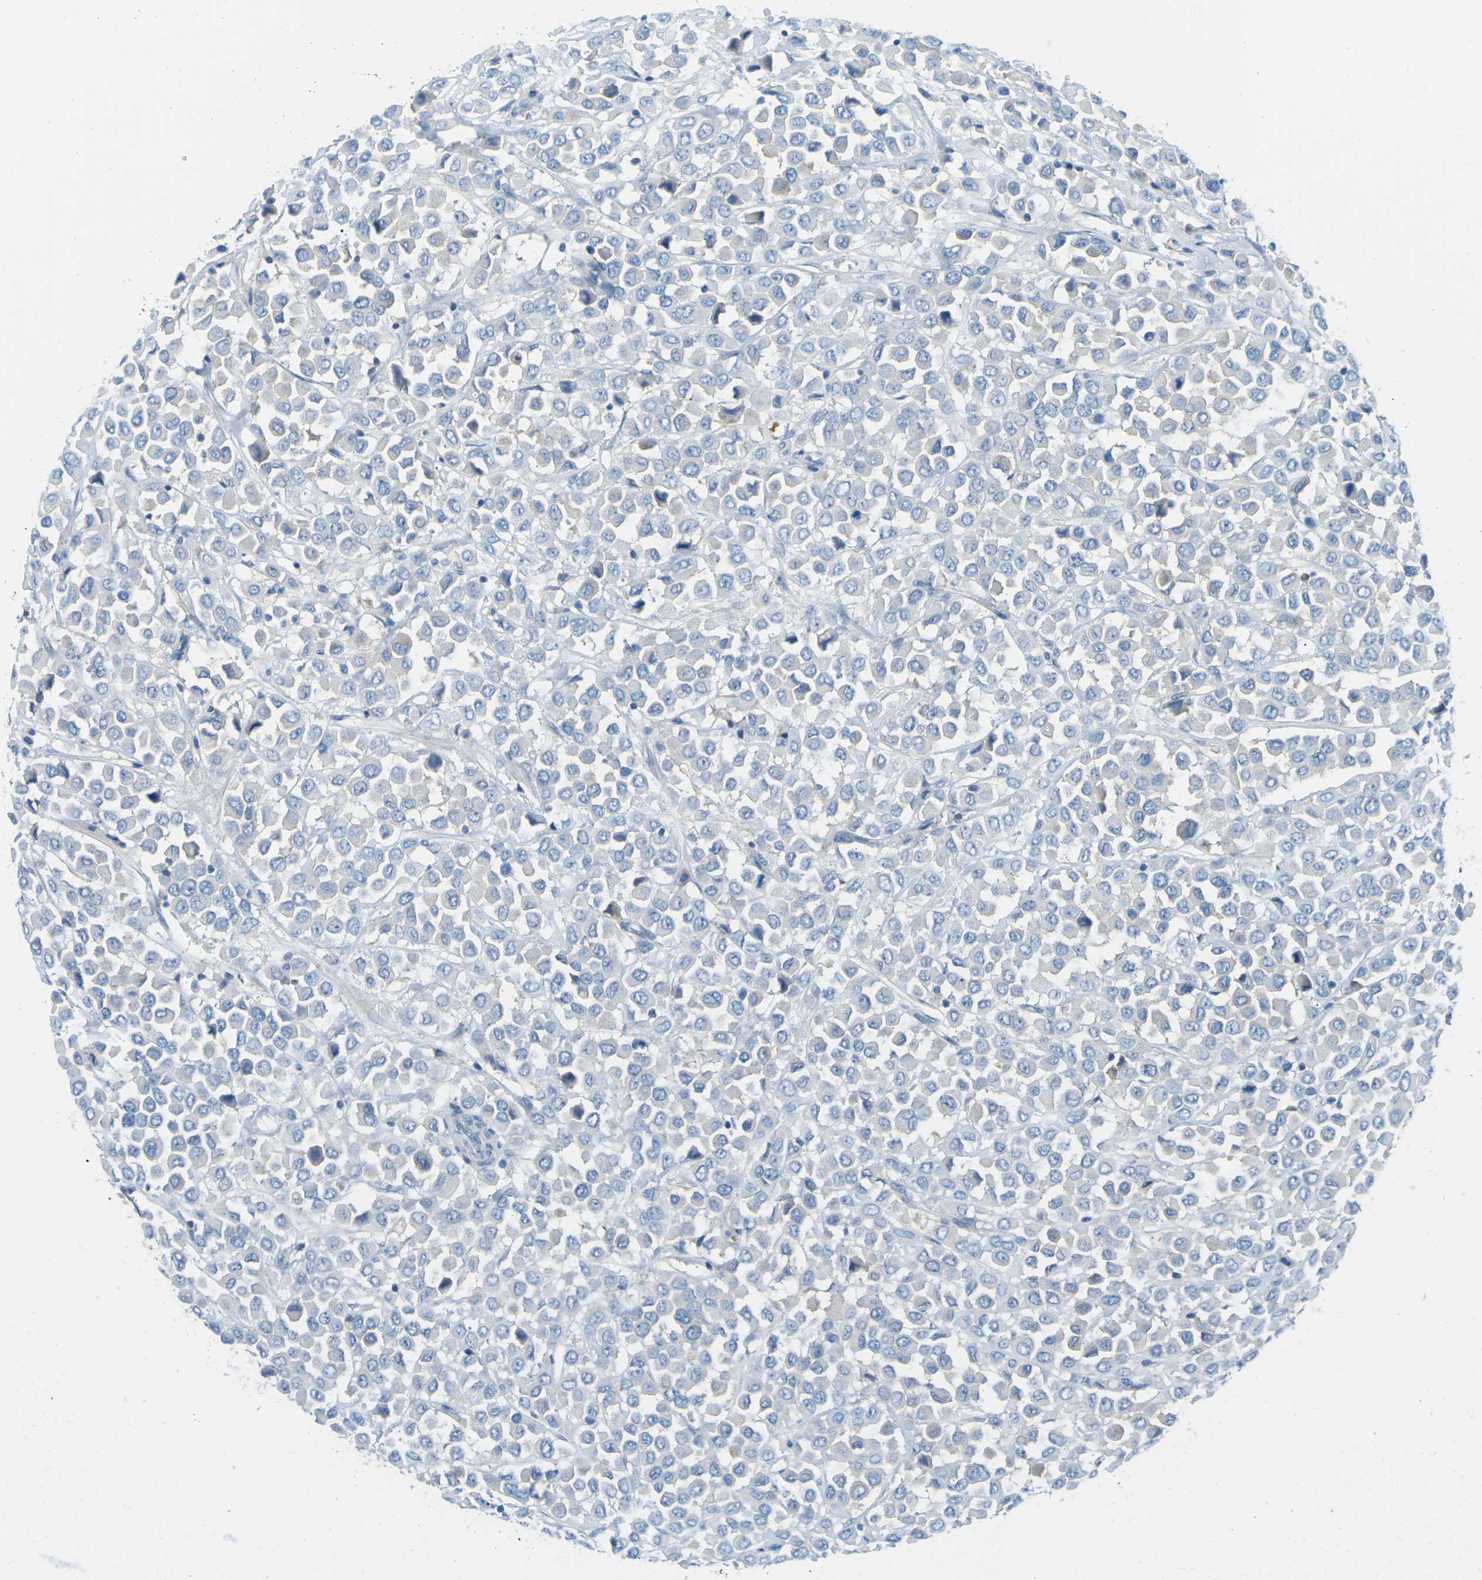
{"staining": {"intensity": "negative", "quantity": "none", "location": "none"}, "tissue": "breast cancer", "cell_type": "Tumor cells", "image_type": "cancer", "snomed": [{"axis": "morphology", "description": "Duct carcinoma"}, {"axis": "topography", "description": "Breast"}], "caption": "An immunohistochemistry (IHC) micrograph of invasive ductal carcinoma (breast) is shown. There is no staining in tumor cells of invasive ductal carcinoma (breast).", "gene": "CD47", "patient": {"sex": "female", "age": 61}}